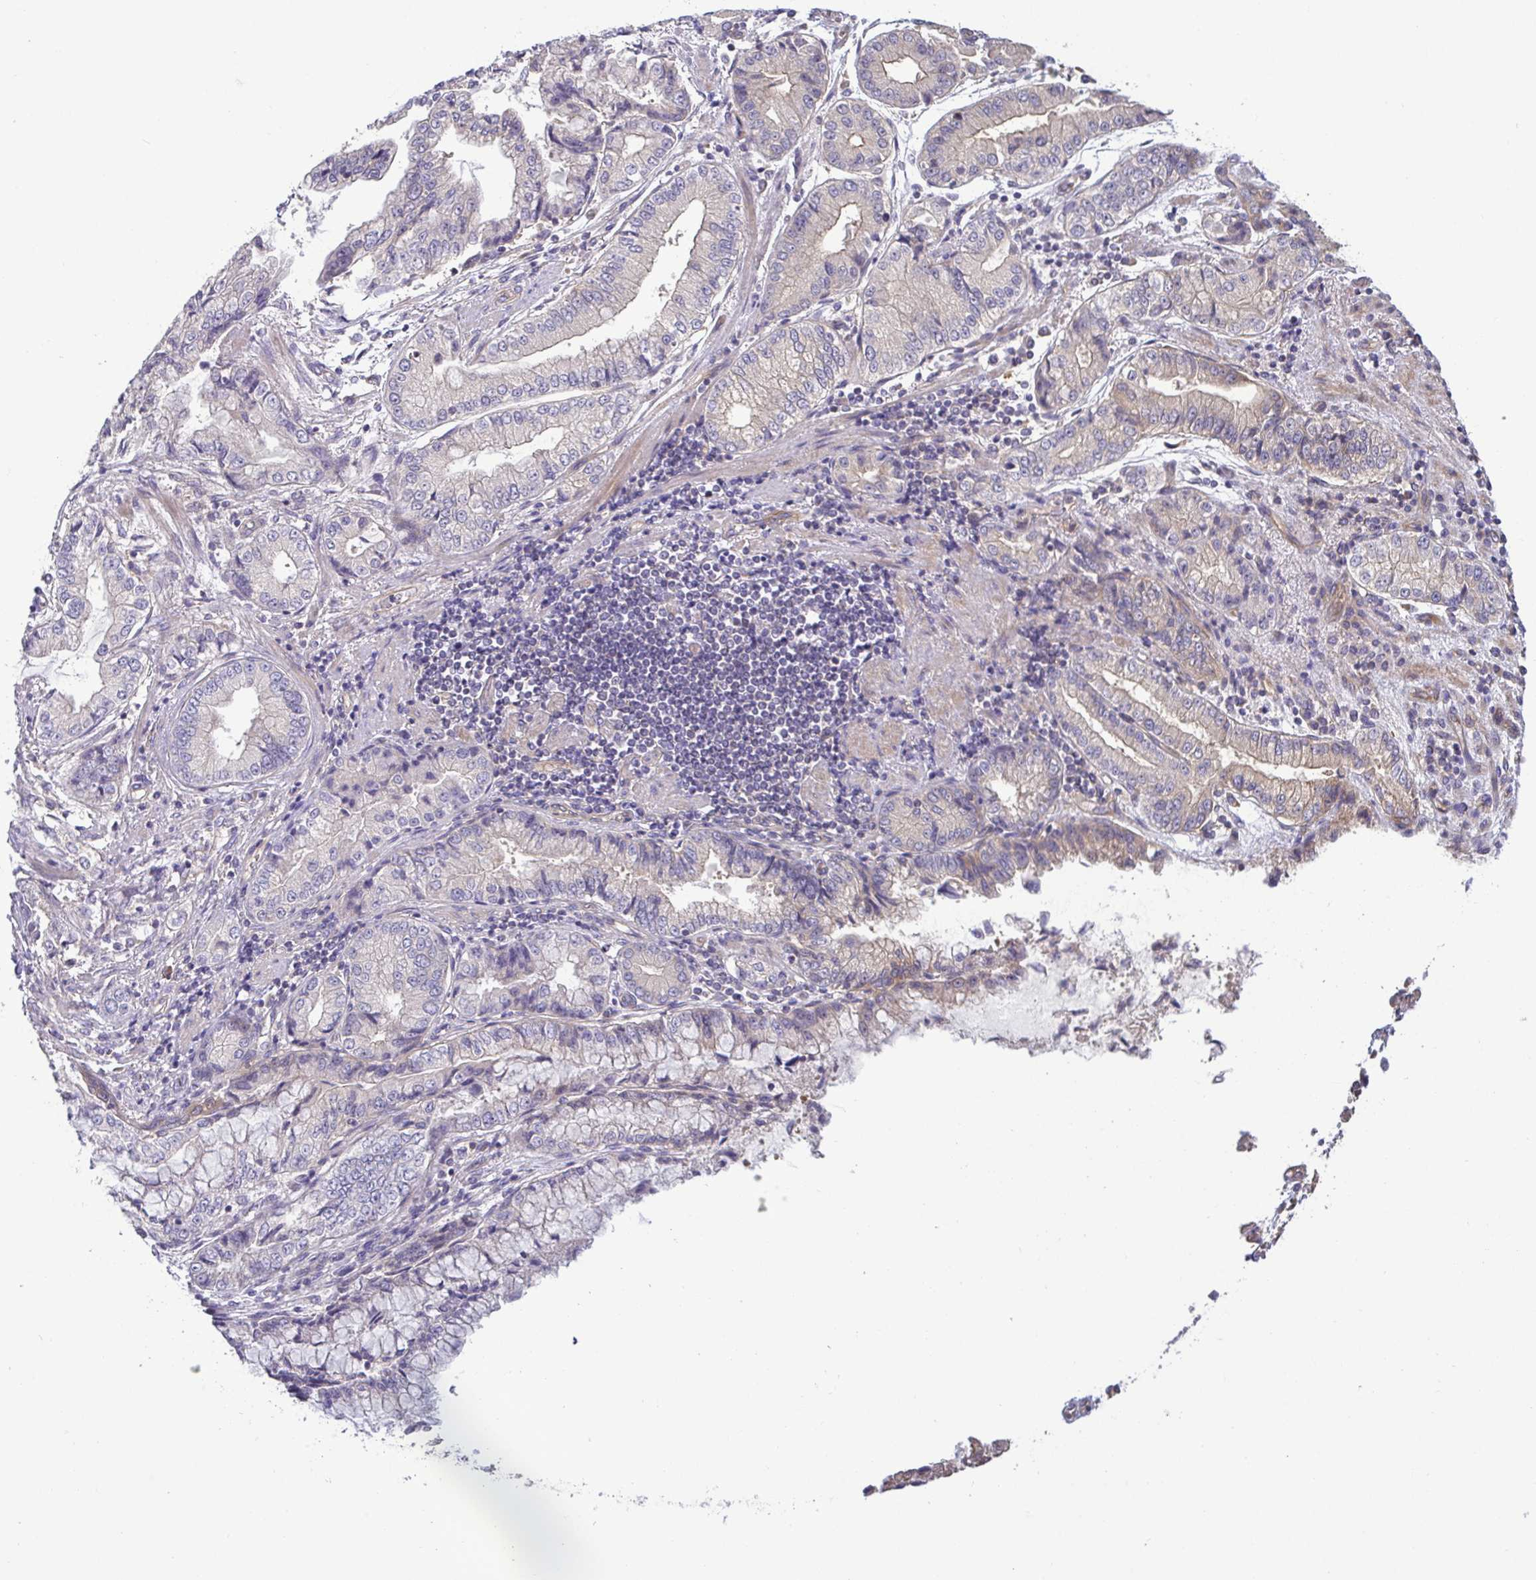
{"staining": {"intensity": "weak", "quantity": "<25%", "location": "cytoplasmic/membranous"}, "tissue": "stomach cancer", "cell_type": "Tumor cells", "image_type": "cancer", "snomed": [{"axis": "morphology", "description": "Adenocarcinoma, NOS"}, {"axis": "topography", "description": "Stomach, upper"}], "caption": "High magnification brightfield microscopy of stomach cancer (adenocarcinoma) stained with DAB (brown) and counterstained with hematoxylin (blue): tumor cells show no significant positivity. Brightfield microscopy of immunohistochemistry (IHC) stained with DAB (3,3'-diaminobenzidine) (brown) and hematoxylin (blue), captured at high magnification.", "gene": "LMF2", "patient": {"sex": "female", "age": 74}}